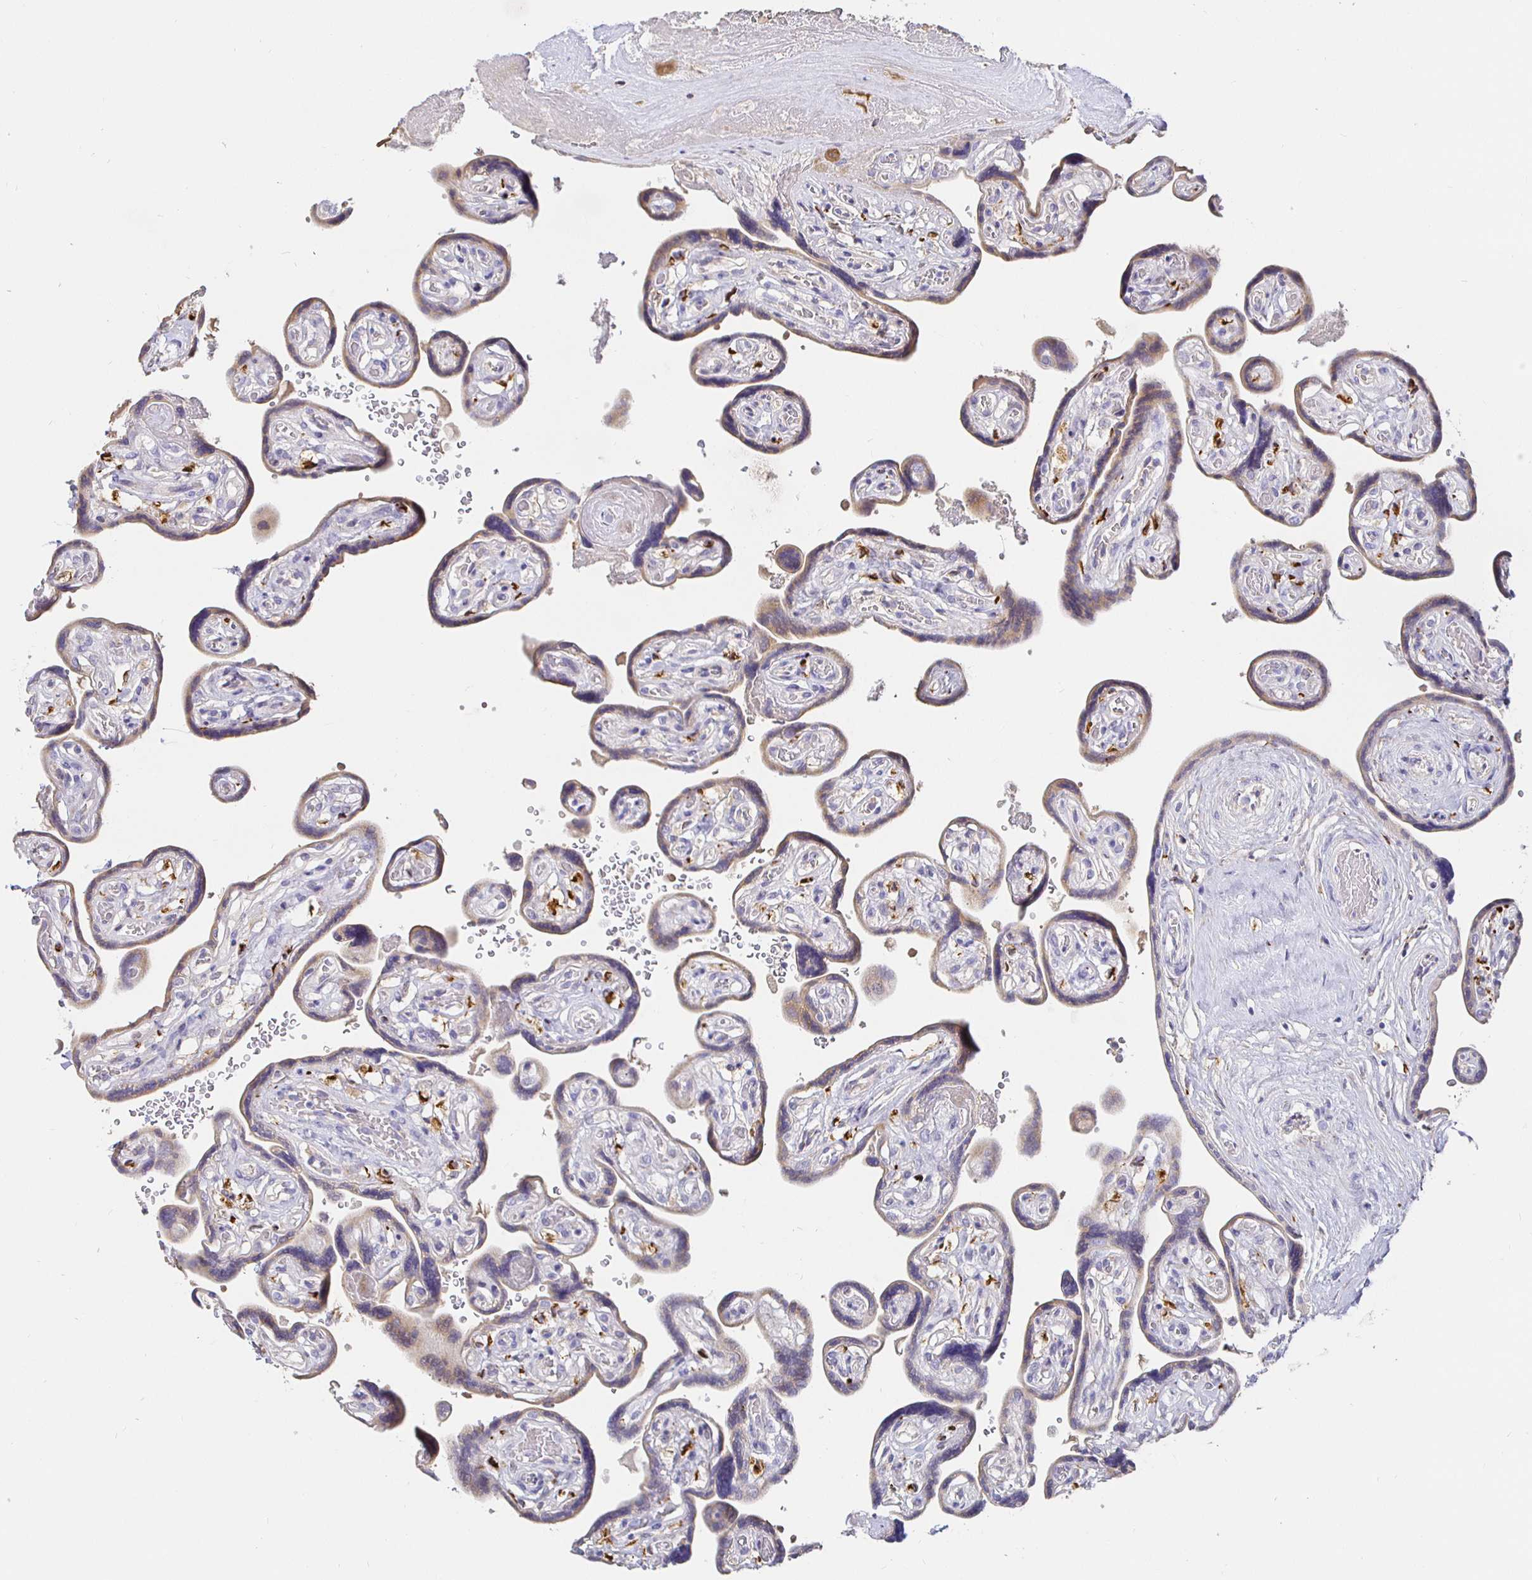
{"staining": {"intensity": "weak", "quantity": "25%-75%", "location": "cytoplasmic/membranous"}, "tissue": "placenta", "cell_type": "Trophoblastic cells", "image_type": "normal", "snomed": [{"axis": "morphology", "description": "Normal tissue, NOS"}, {"axis": "topography", "description": "Placenta"}], "caption": "Trophoblastic cells display weak cytoplasmic/membranous staining in approximately 25%-75% of cells in normal placenta.", "gene": "CXCR3", "patient": {"sex": "female", "age": 32}}